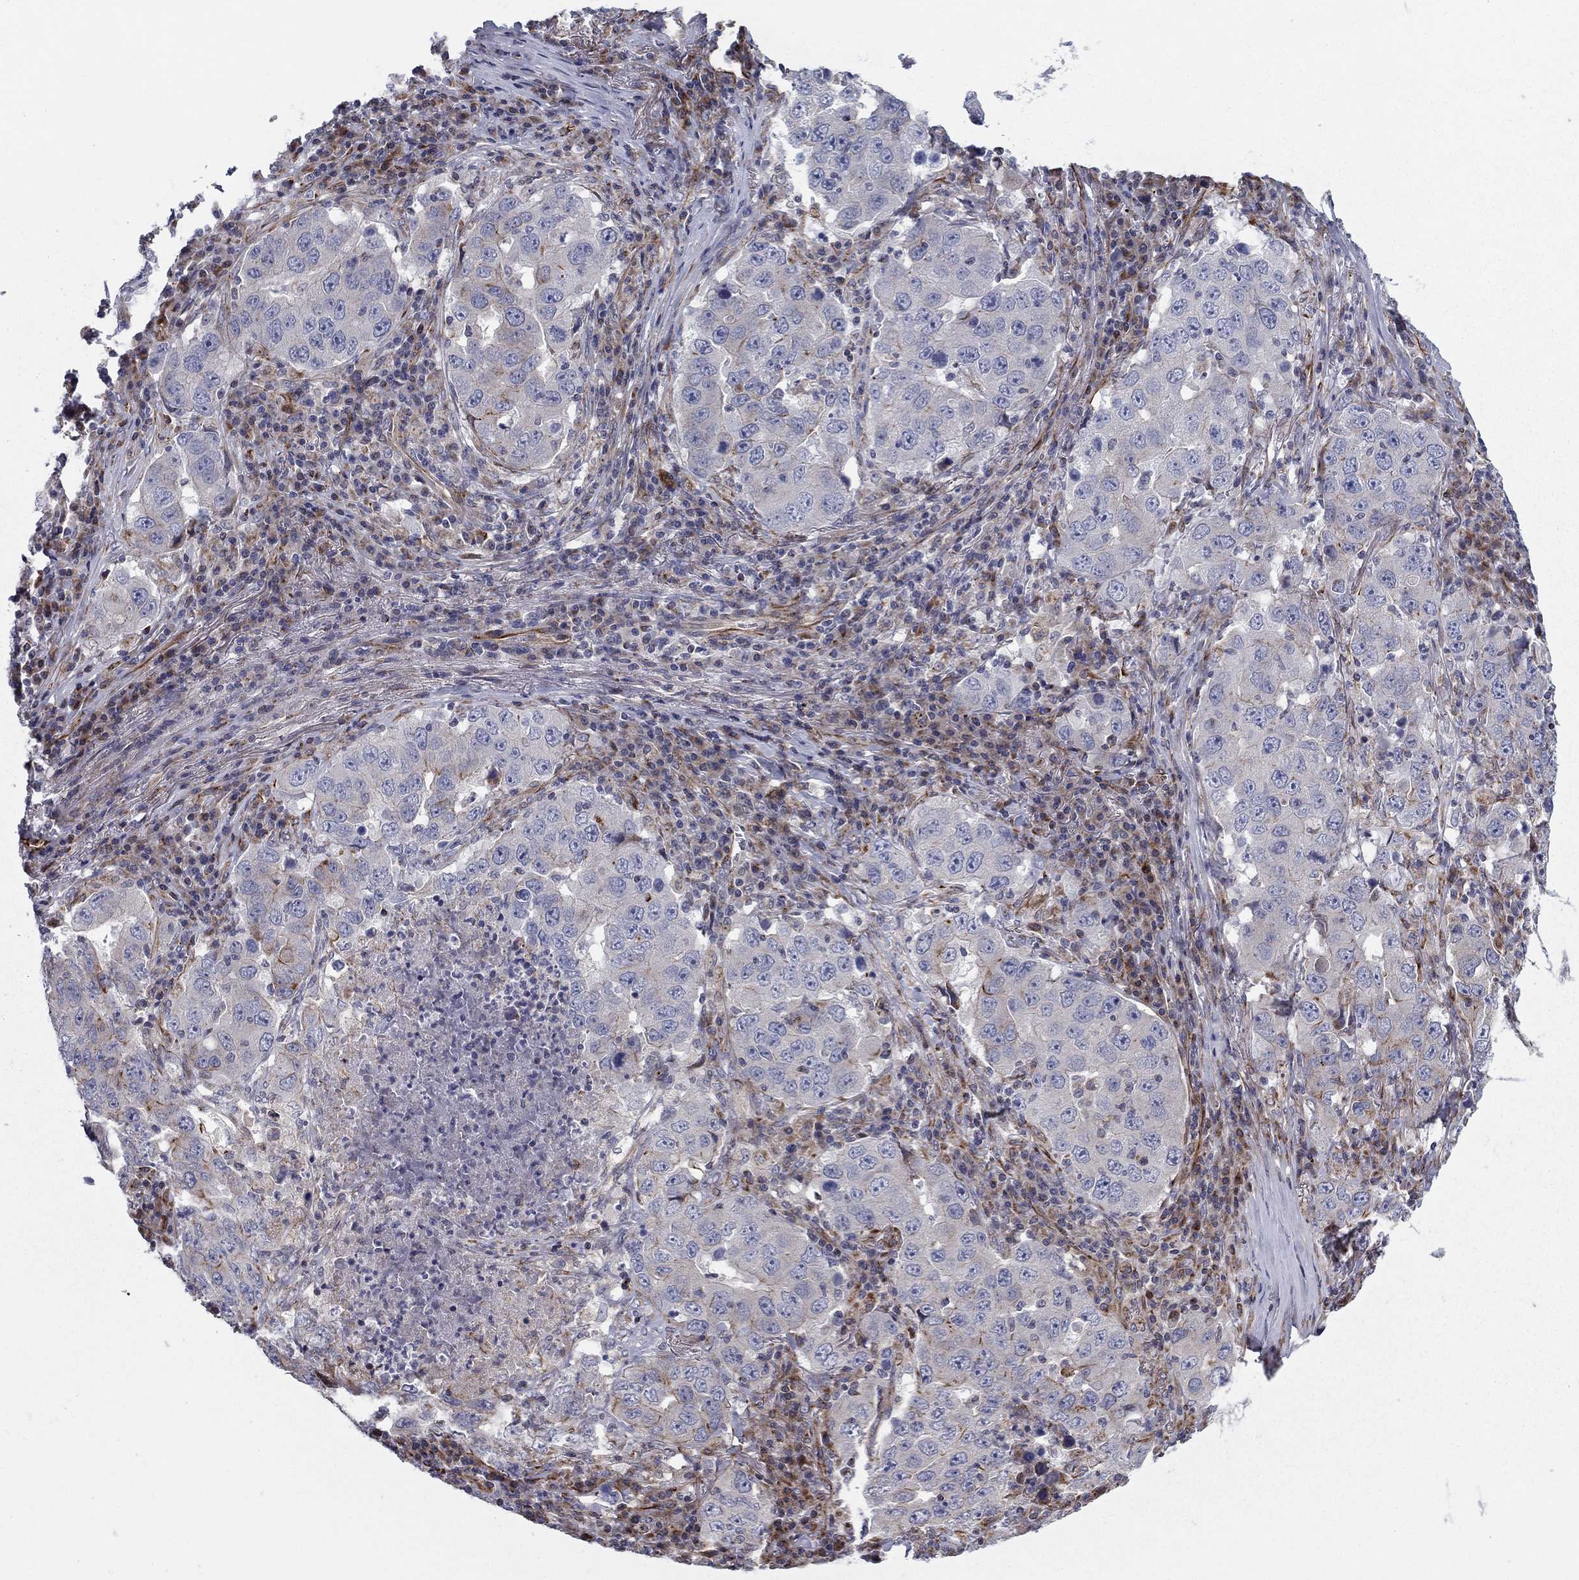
{"staining": {"intensity": "negative", "quantity": "none", "location": "none"}, "tissue": "lung cancer", "cell_type": "Tumor cells", "image_type": "cancer", "snomed": [{"axis": "morphology", "description": "Adenocarcinoma, NOS"}, {"axis": "topography", "description": "Lung"}], "caption": "Immunohistochemistry of lung adenocarcinoma displays no expression in tumor cells.", "gene": "CLSTN1", "patient": {"sex": "male", "age": 73}}